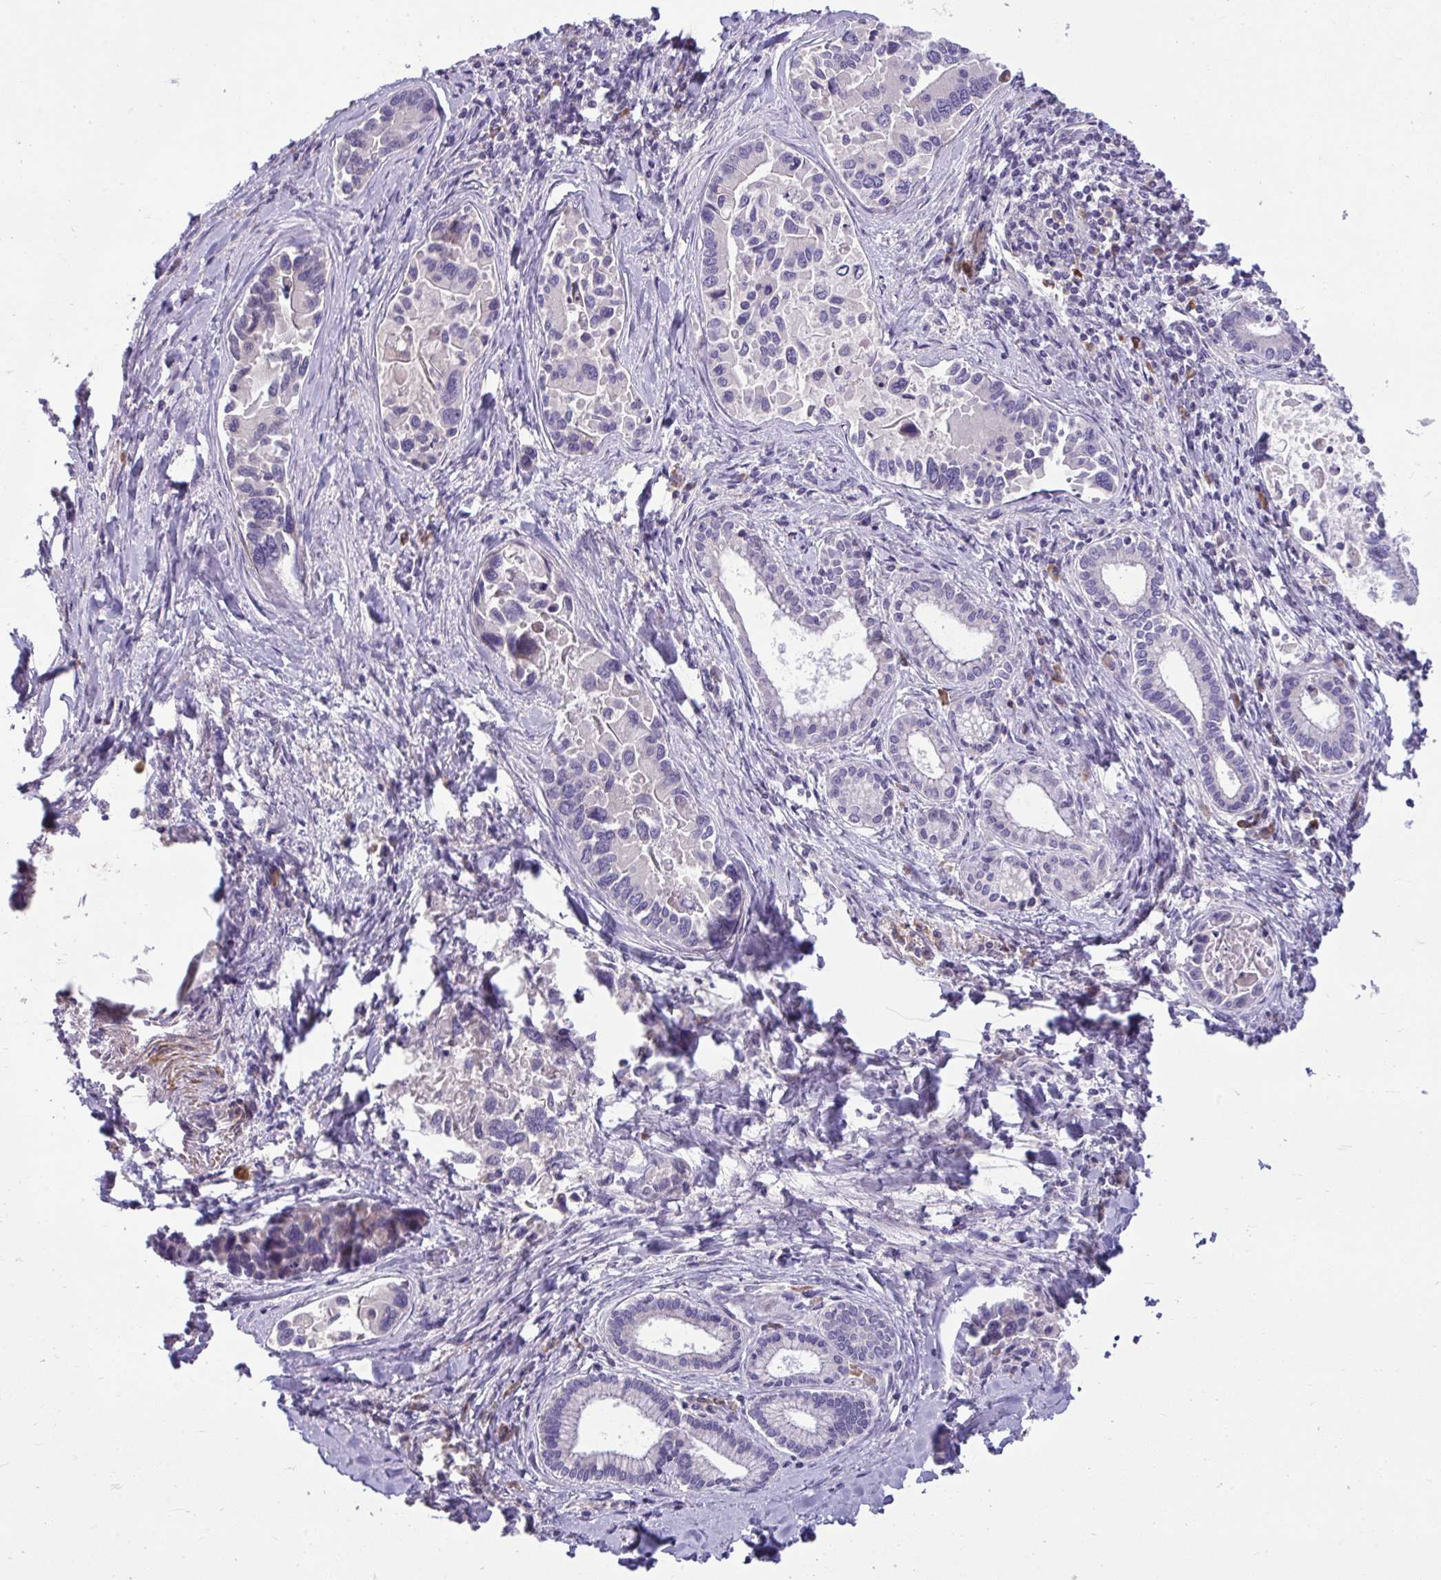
{"staining": {"intensity": "negative", "quantity": "none", "location": "none"}, "tissue": "liver cancer", "cell_type": "Tumor cells", "image_type": "cancer", "snomed": [{"axis": "morphology", "description": "Cholangiocarcinoma"}, {"axis": "topography", "description": "Liver"}], "caption": "There is no significant expression in tumor cells of liver cancer.", "gene": "PIGZ", "patient": {"sex": "male", "age": 66}}